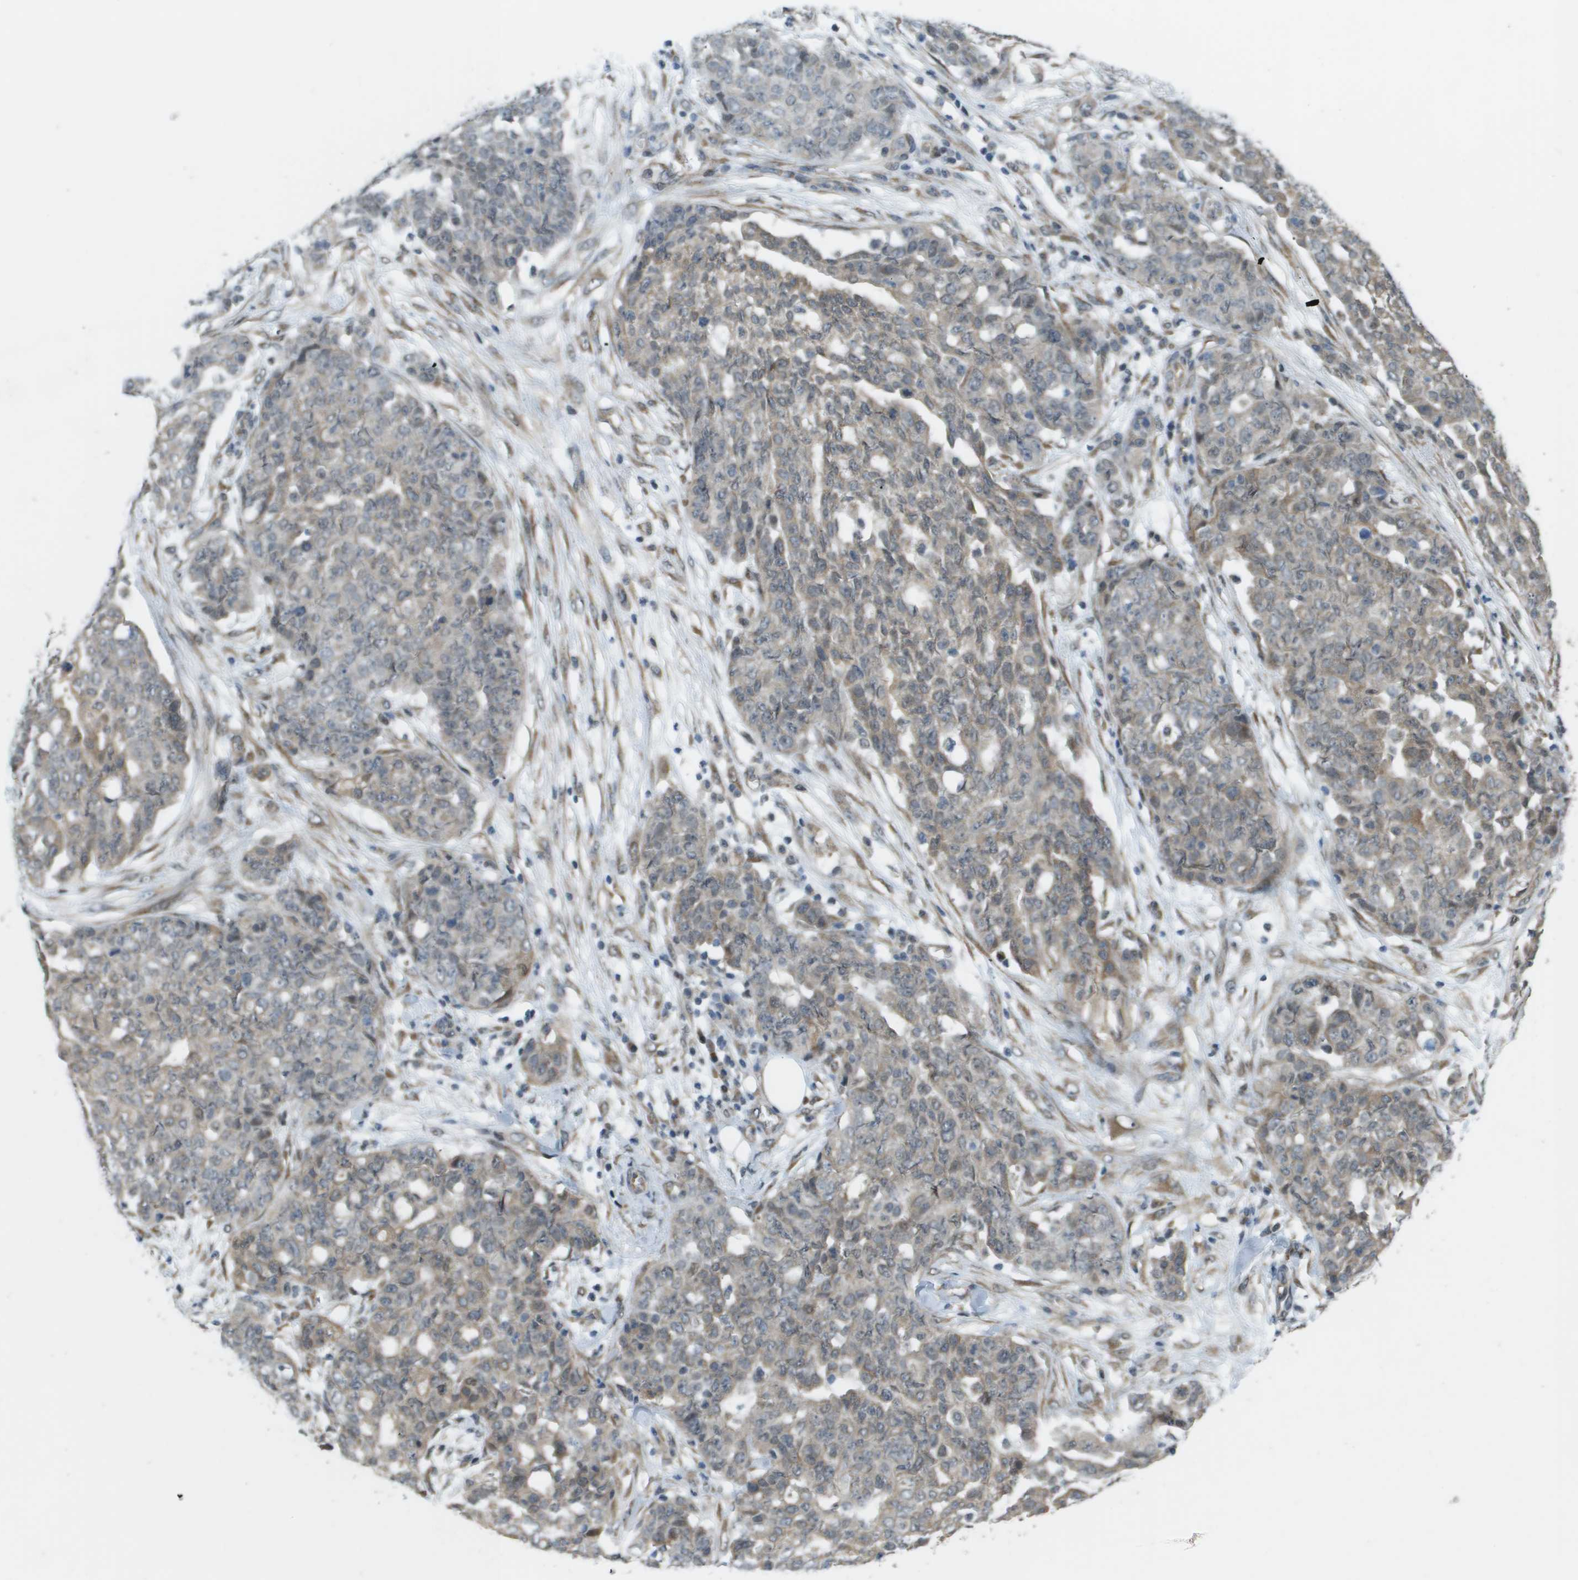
{"staining": {"intensity": "weak", "quantity": "<25%", "location": "cytoplasmic/membranous"}, "tissue": "ovarian cancer", "cell_type": "Tumor cells", "image_type": "cancer", "snomed": [{"axis": "morphology", "description": "Cystadenocarcinoma, serous, NOS"}, {"axis": "topography", "description": "Soft tissue"}, {"axis": "topography", "description": "Ovary"}], "caption": "Immunohistochemistry (IHC) image of ovarian cancer stained for a protein (brown), which reveals no staining in tumor cells.", "gene": "IFNLR1", "patient": {"sex": "female", "age": 57}}